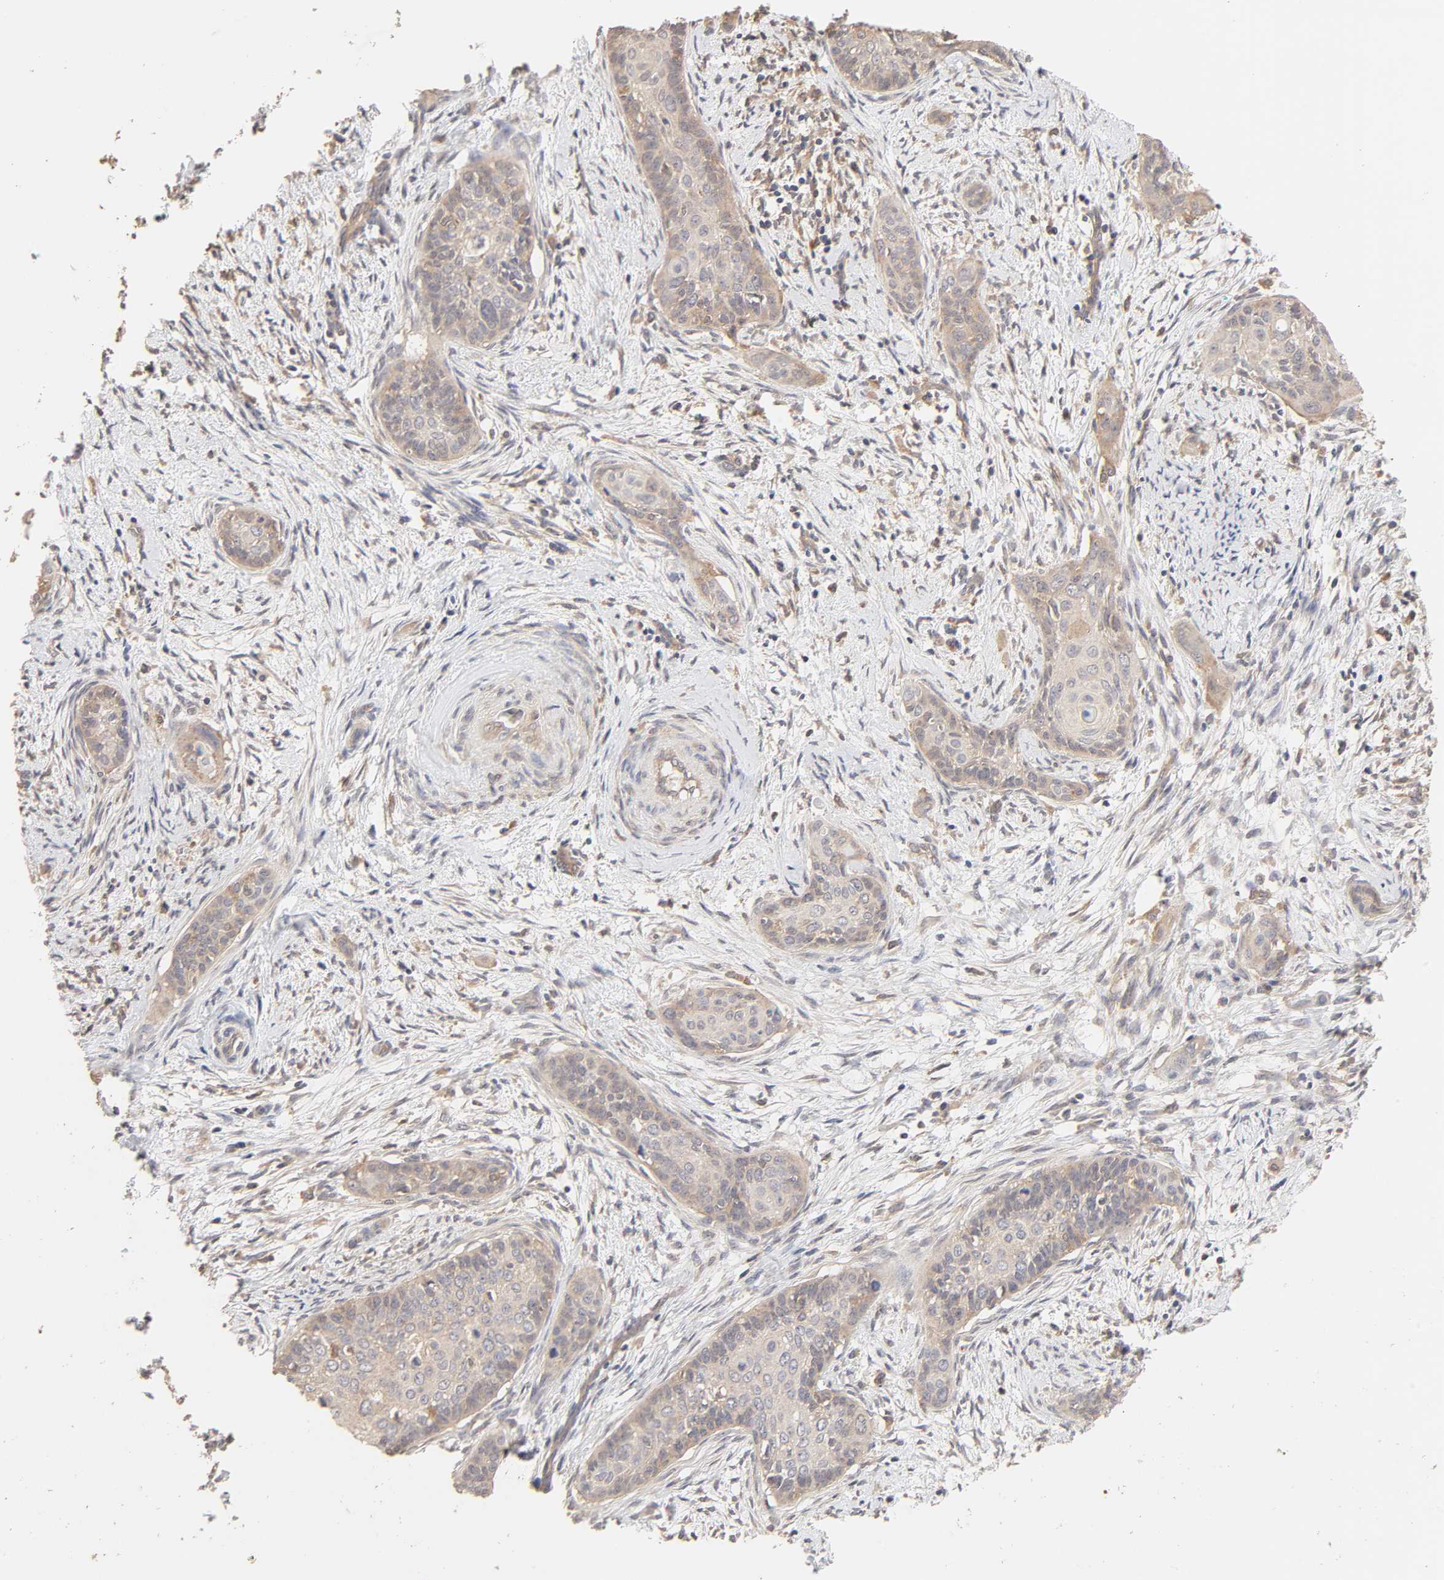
{"staining": {"intensity": "weak", "quantity": "<25%", "location": "cytoplasmic/membranous"}, "tissue": "cervical cancer", "cell_type": "Tumor cells", "image_type": "cancer", "snomed": [{"axis": "morphology", "description": "Squamous cell carcinoma, NOS"}, {"axis": "topography", "description": "Cervix"}], "caption": "Immunohistochemistry (IHC) micrograph of squamous cell carcinoma (cervical) stained for a protein (brown), which exhibits no positivity in tumor cells.", "gene": "AP1G2", "patient": {"sex": "female", "age": 33}}